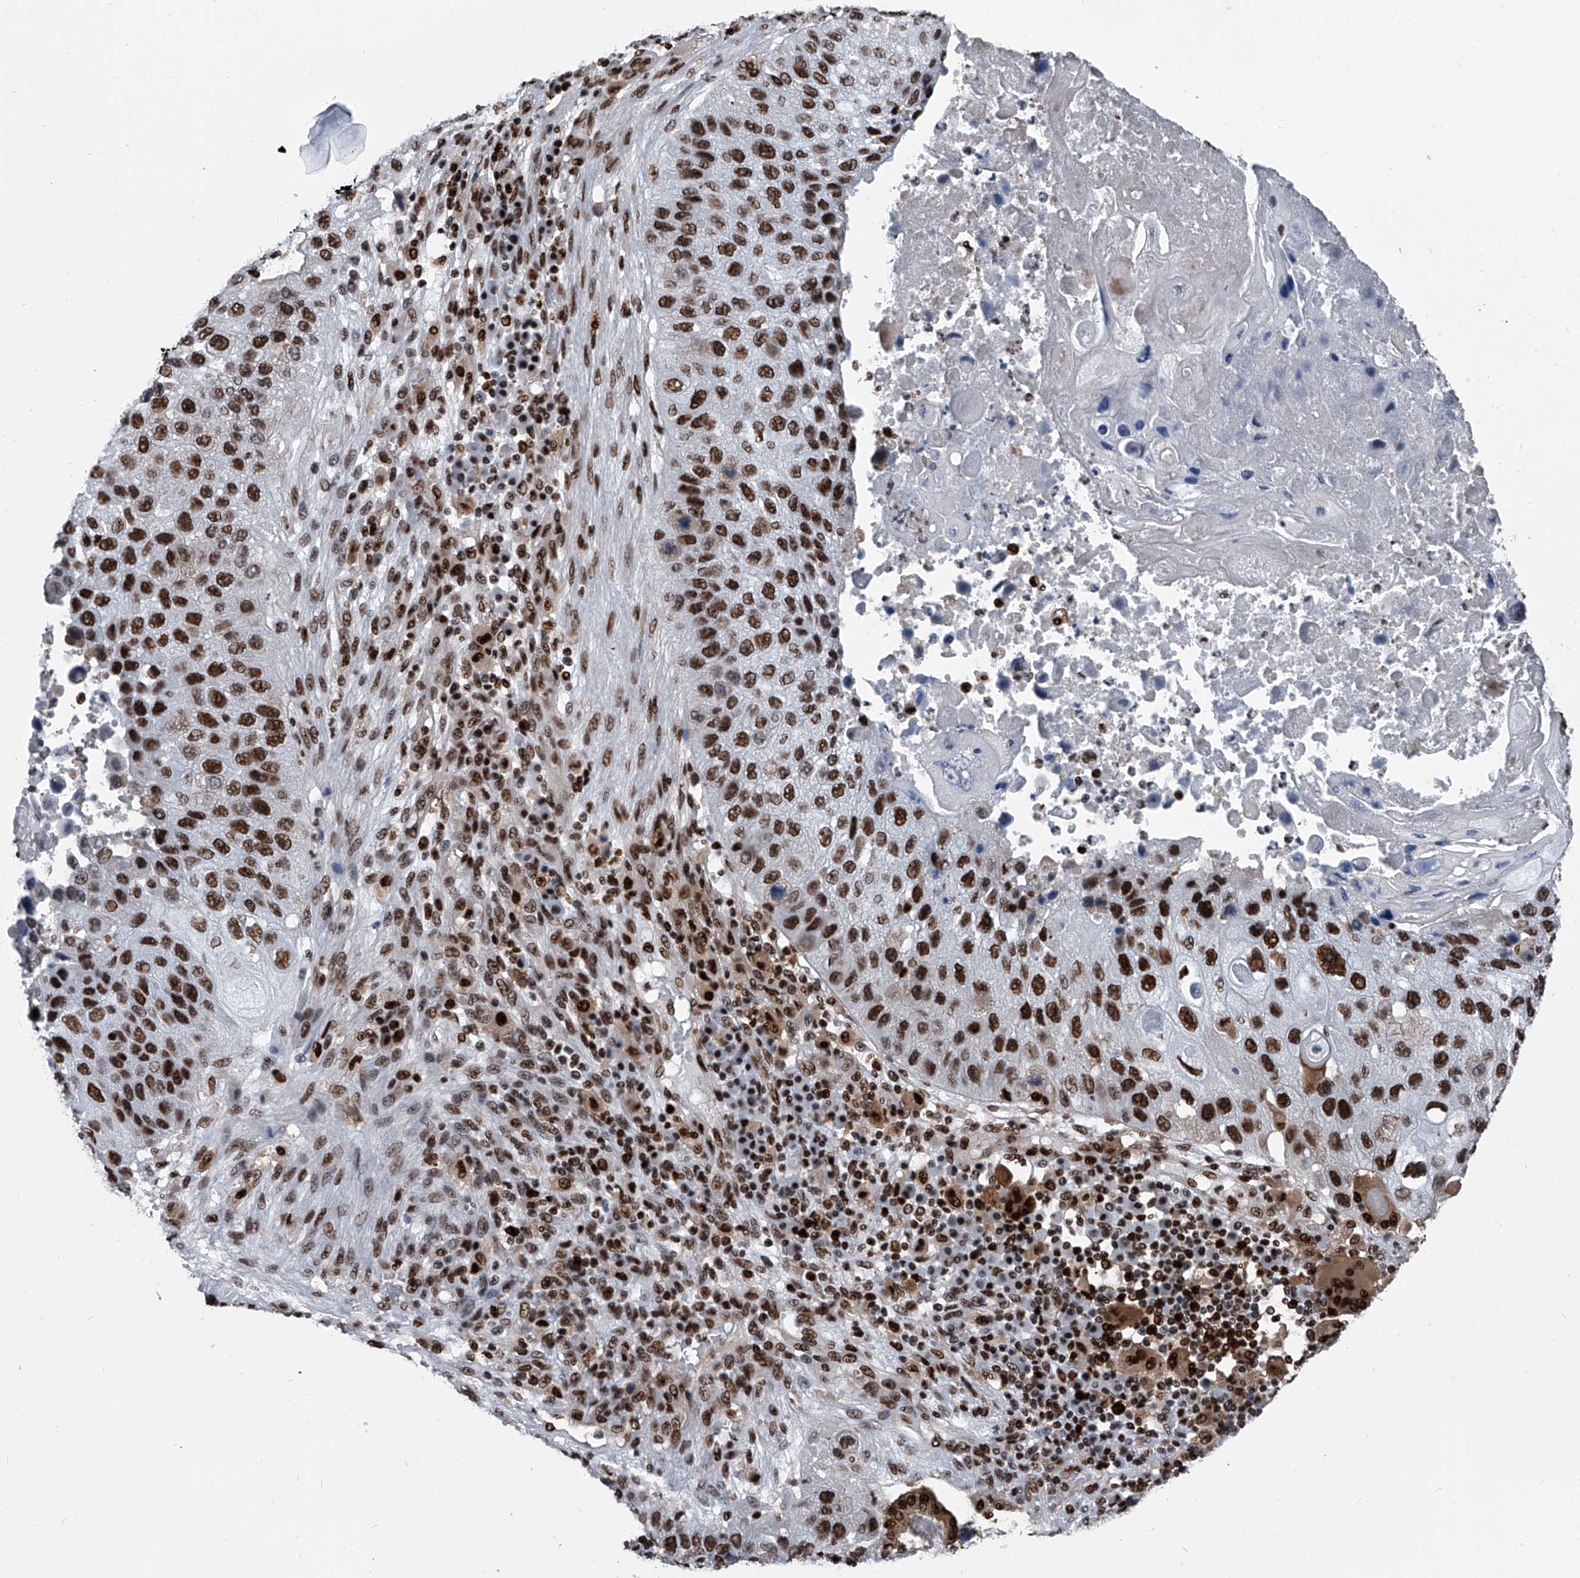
{"staining": {"intensity": "strong", "quantity": ">75%", "location": "nuclear"}, "tissue": "lung cancer", "cell_type": "Tumor cells", "image_type": "cancer", "snomed": [{"axis": "morphology", "description": "Squamous cell carcinoma, NOS"}, {"axis": "topography", "description": "Lung"}], "caption": "Protein analysis of squamous cell carcinoma (lung) tissue displays strong nuclear staining in approximately >75% of tumor cells.", "gene": "FKBP5", "patient": {"sex": "male", "age": 61}}